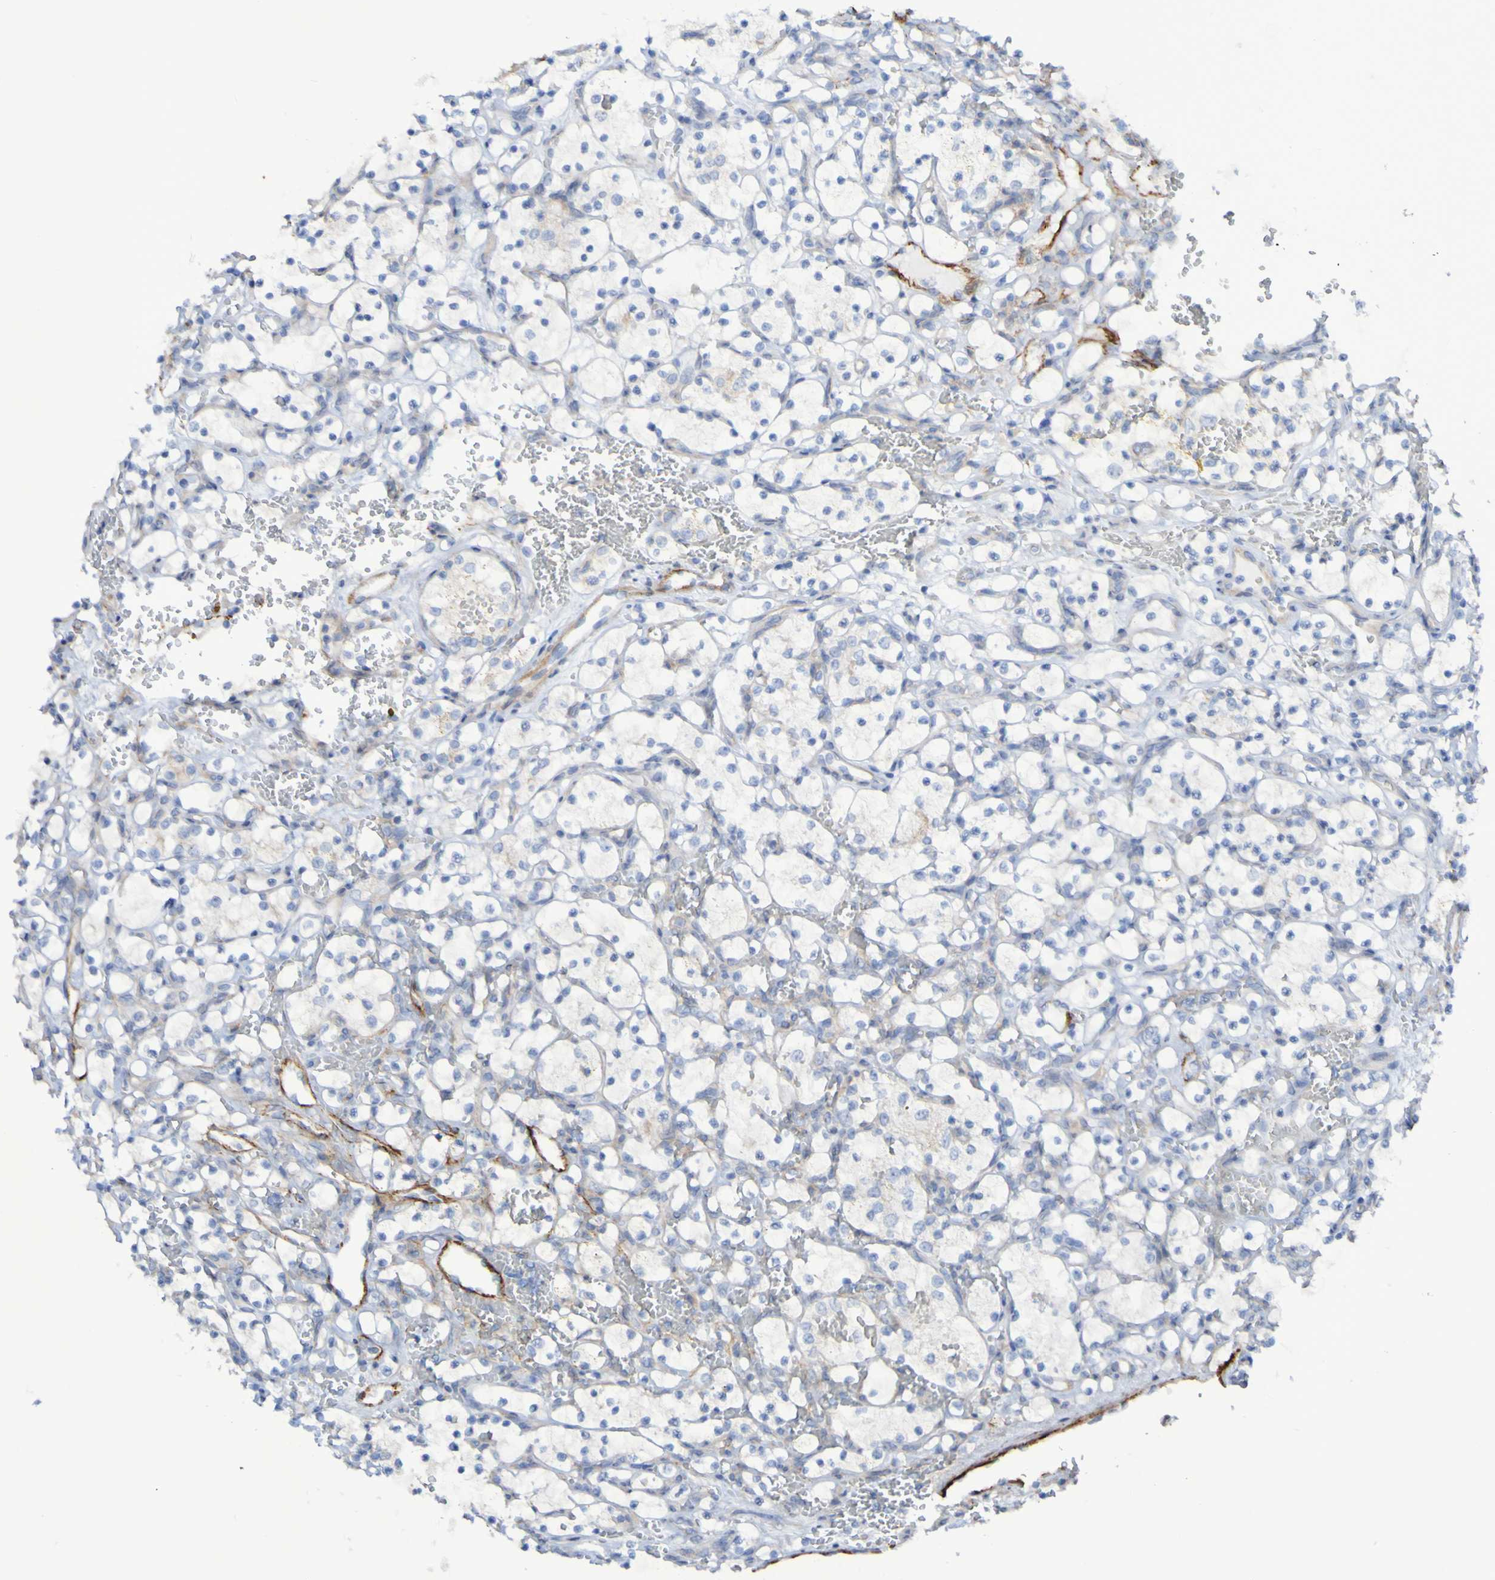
{"staining": {"intensity": "negative", "quantity": "none", "location": "none"}, "tissue": "renal cancer", "cell_type": "Tumor cells", "image_type": "cancer", "snomed": [{"axis": "morphology", "description": "Adenocarcinoma, NOS"}, {"axis": "topography", "description": "Kidney"}], "caption": "Human renal adenocarcinoma stained for a protein using IHC shows no expression in tumor cells.", "gene": "LPP", "patient": {"sex": "female", "age": 69}}